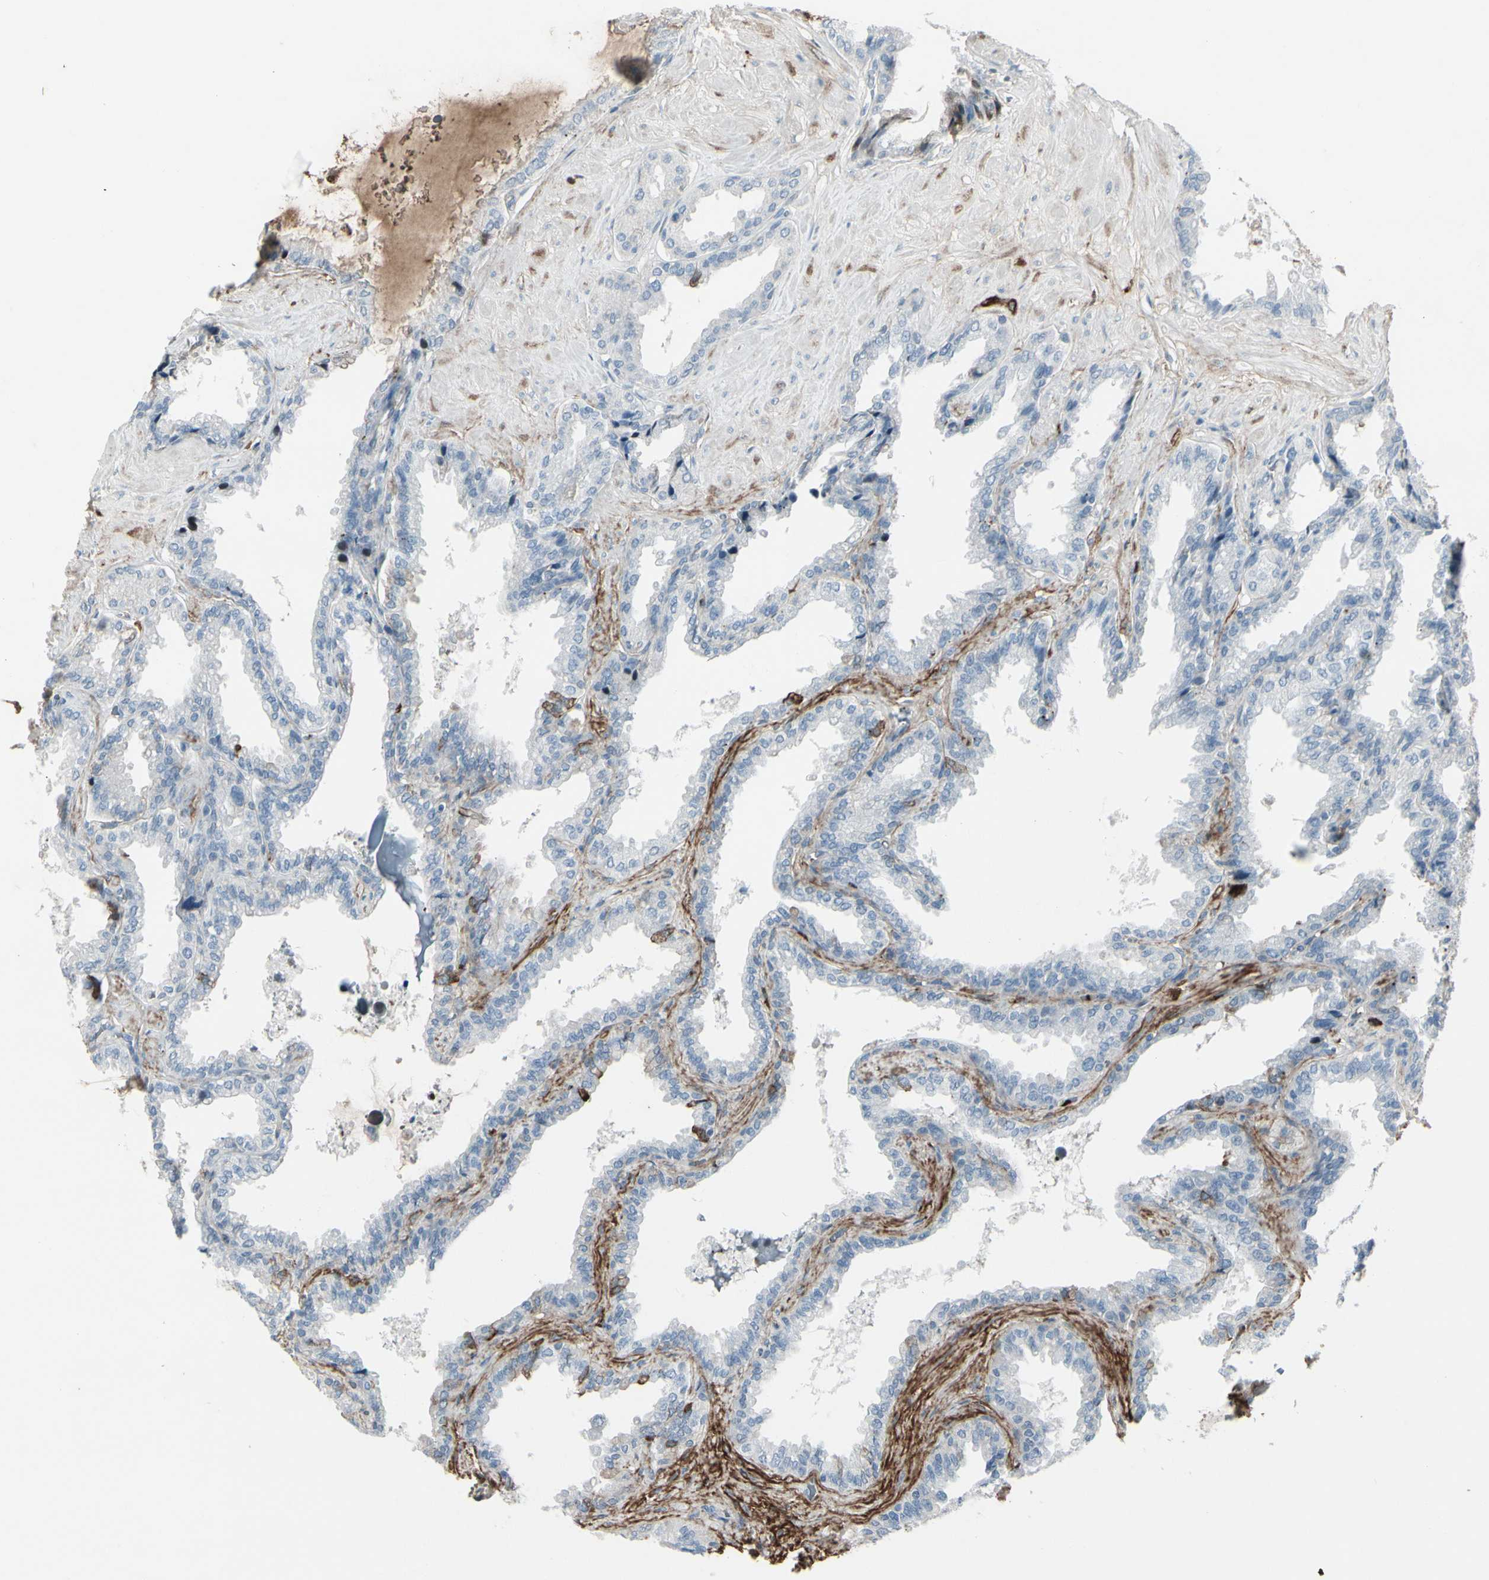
{"staining": {"intensity": "strong", "quantity": "<25%", "location": "cytoplasmic/membranous"}, "tissue": "seminal vesicle", "cell_type": "Glandular cells", "image_type": "normal", "snomed": [{"axis": "morphology", "description": "Normal tissue, NOS"}, {"axis": "topography", "description": "Seminal veicle"}], "caption": "Seminal vesicle stained with DAB IHC exhibits medium levels of strong cytoplasmic/membranous expression in about <25% of glandular cells.", "gene": "IGHG1", "patient": {"sex": "male", "age": 46}}